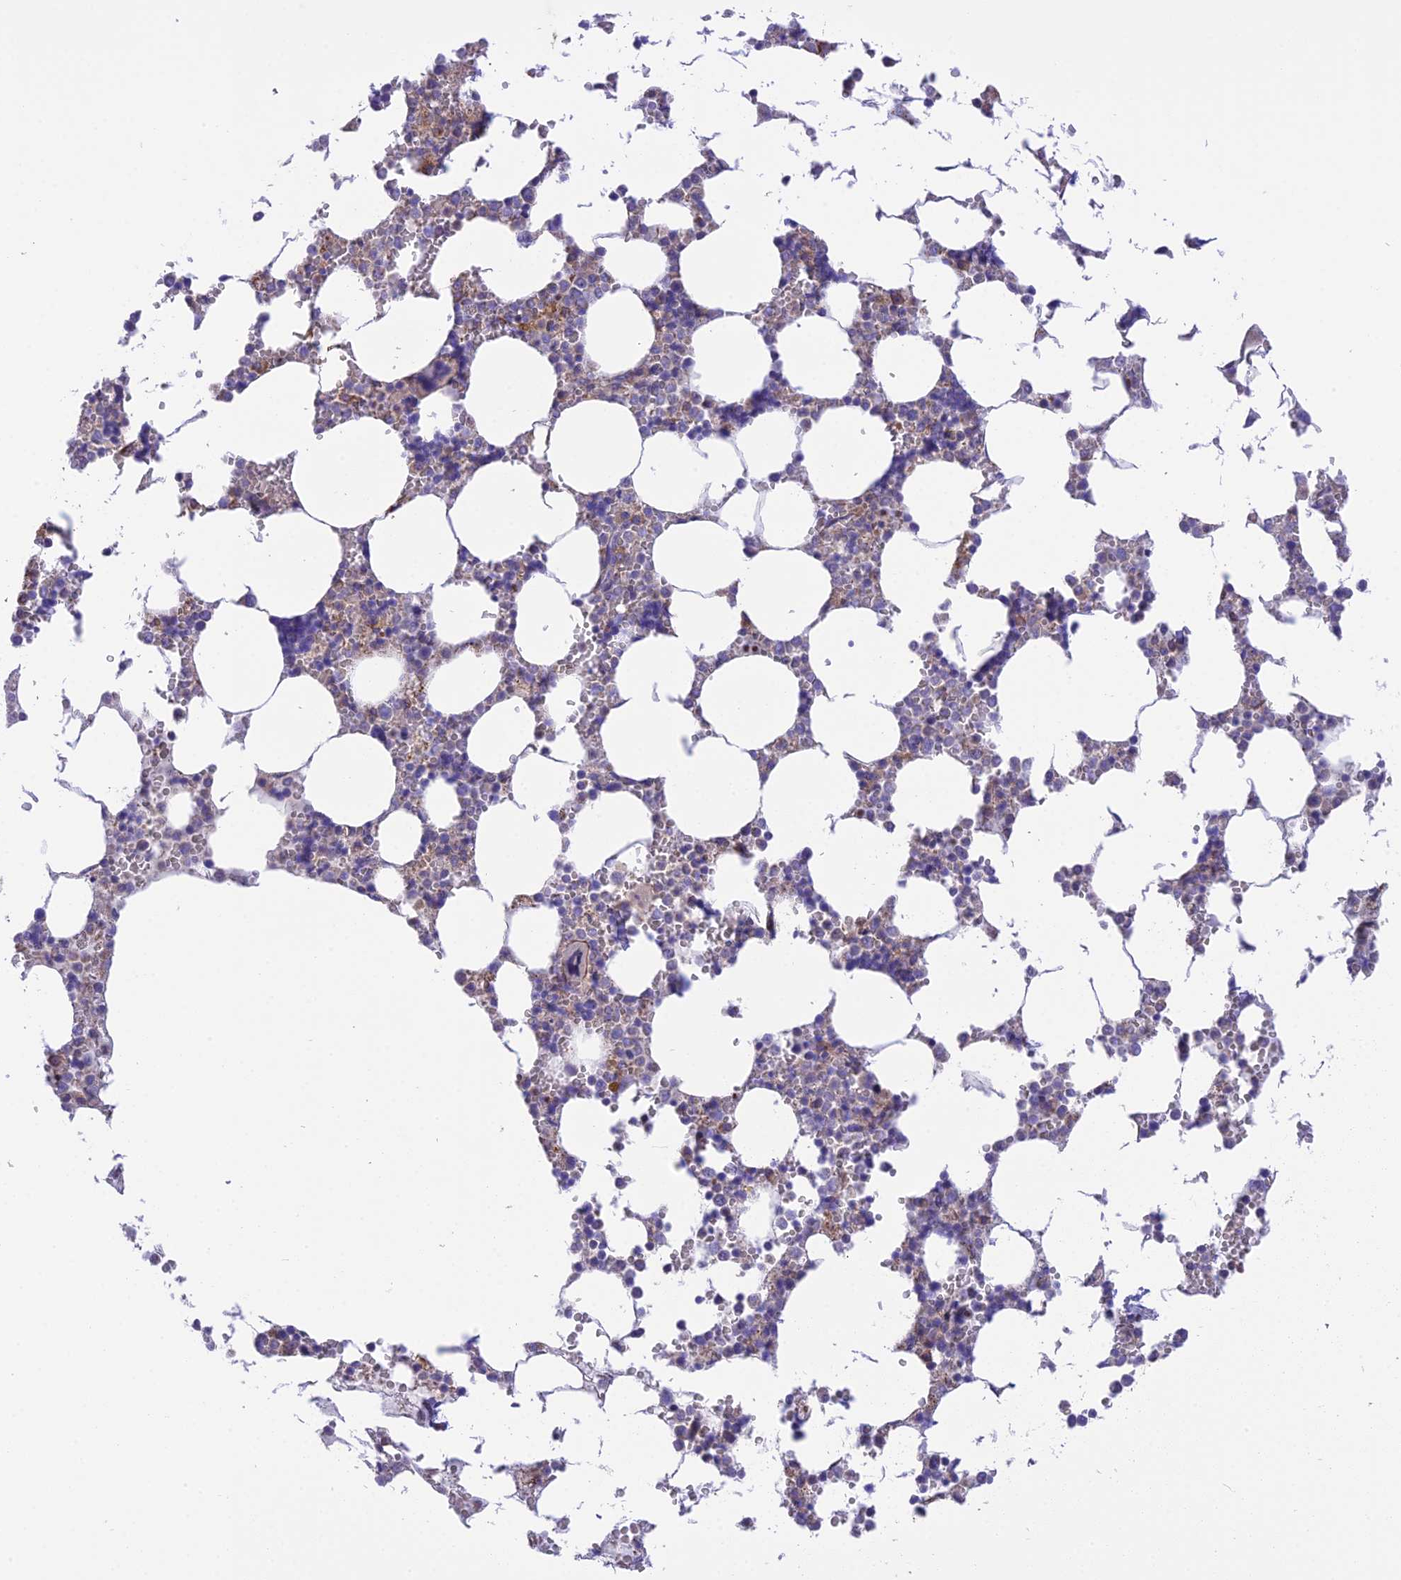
{"staining": {"intensity": "moderate", "quantity": "25%-75%", "location": "cytoplasmic/membranous"}, "tissue": "bone marrow", "cell_type": "Hematopoietic cells", "image_type": "normal", "snomed": [{"axis": "morphology", "description": "Normal tissue, NOS"}, {"axis": "topography", "description": "Bone marrow"}], "caption": "Immunohistochemical staining of normal human bone marrow exhibits medium levels of moderate cytoplasmic/membranous expression in about 25%-75% of hematopoietic cells.", "gene": "CORO7", "patient": {"sex": "male", "age": 64}}